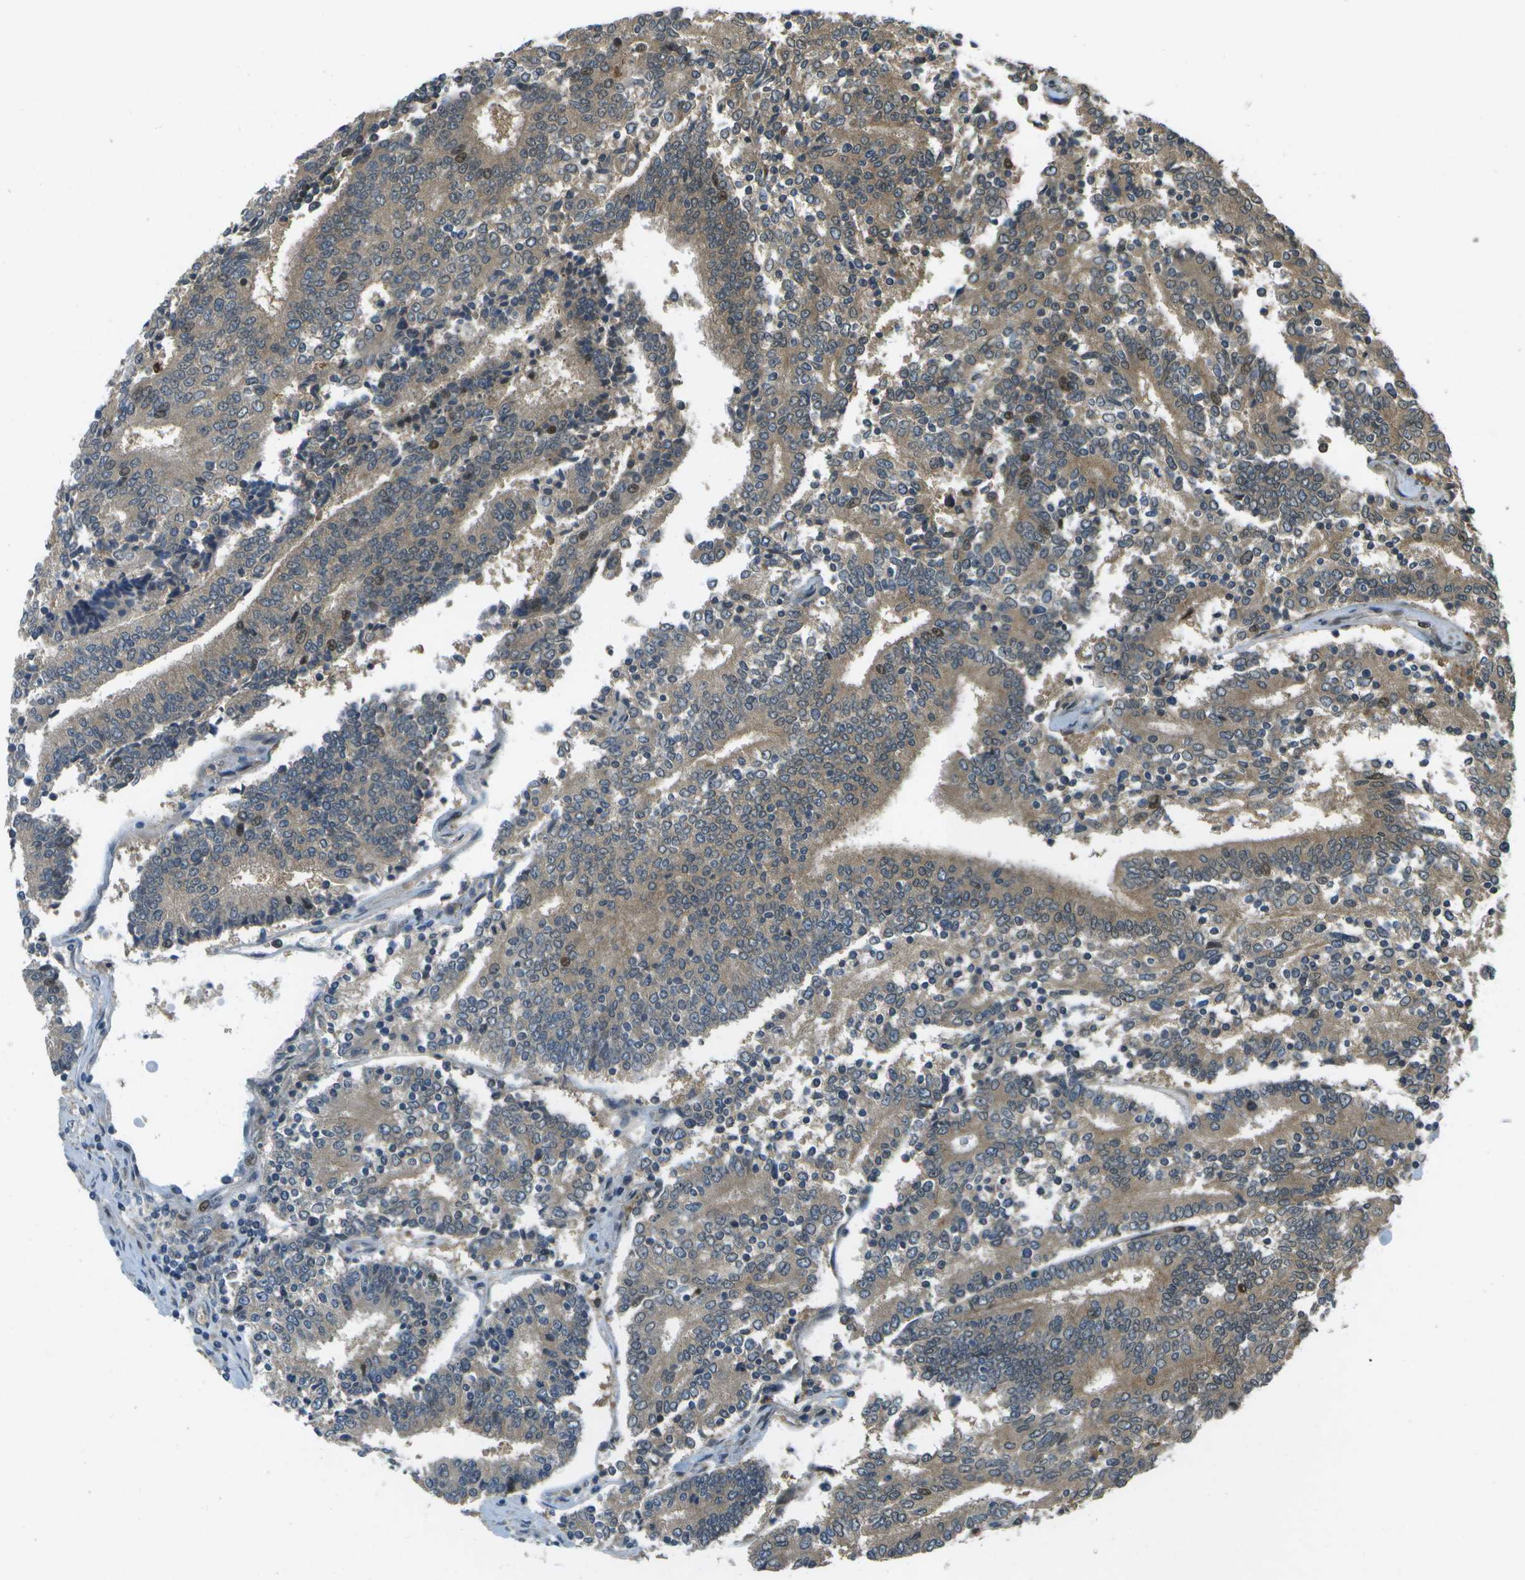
{"staining": {"intensity": "moderate", "quantity": ">75%", "location": "cytoplasmic/membranous,nuclear"}, "tissue": "prostate cancer", "cell_type": "Tumor cells", "image_type": "cancer", "snomed": [{"axis": "morphology", "description": "Normal tissue, NOS"}, {"axis": "morphology", "description": "Adenocarcinoma, High grade"}, {"axis": "topography", "description": "Prostate"}, {"axis": "topography", "description": "Seminal veicle"}], "caption": "High-magnification brightfield microscopy of adenocarcinoma (high-grade) (prostate) stained with DAB (brown) and counterstained with hematoxylin (blue). tumor cells exhibit moderate cytoplasmic/membranous and nuclear staining is appreciated in about>75% of cells.", "gene": "GANC", "patient": {"sex": "male", "age": 55}}